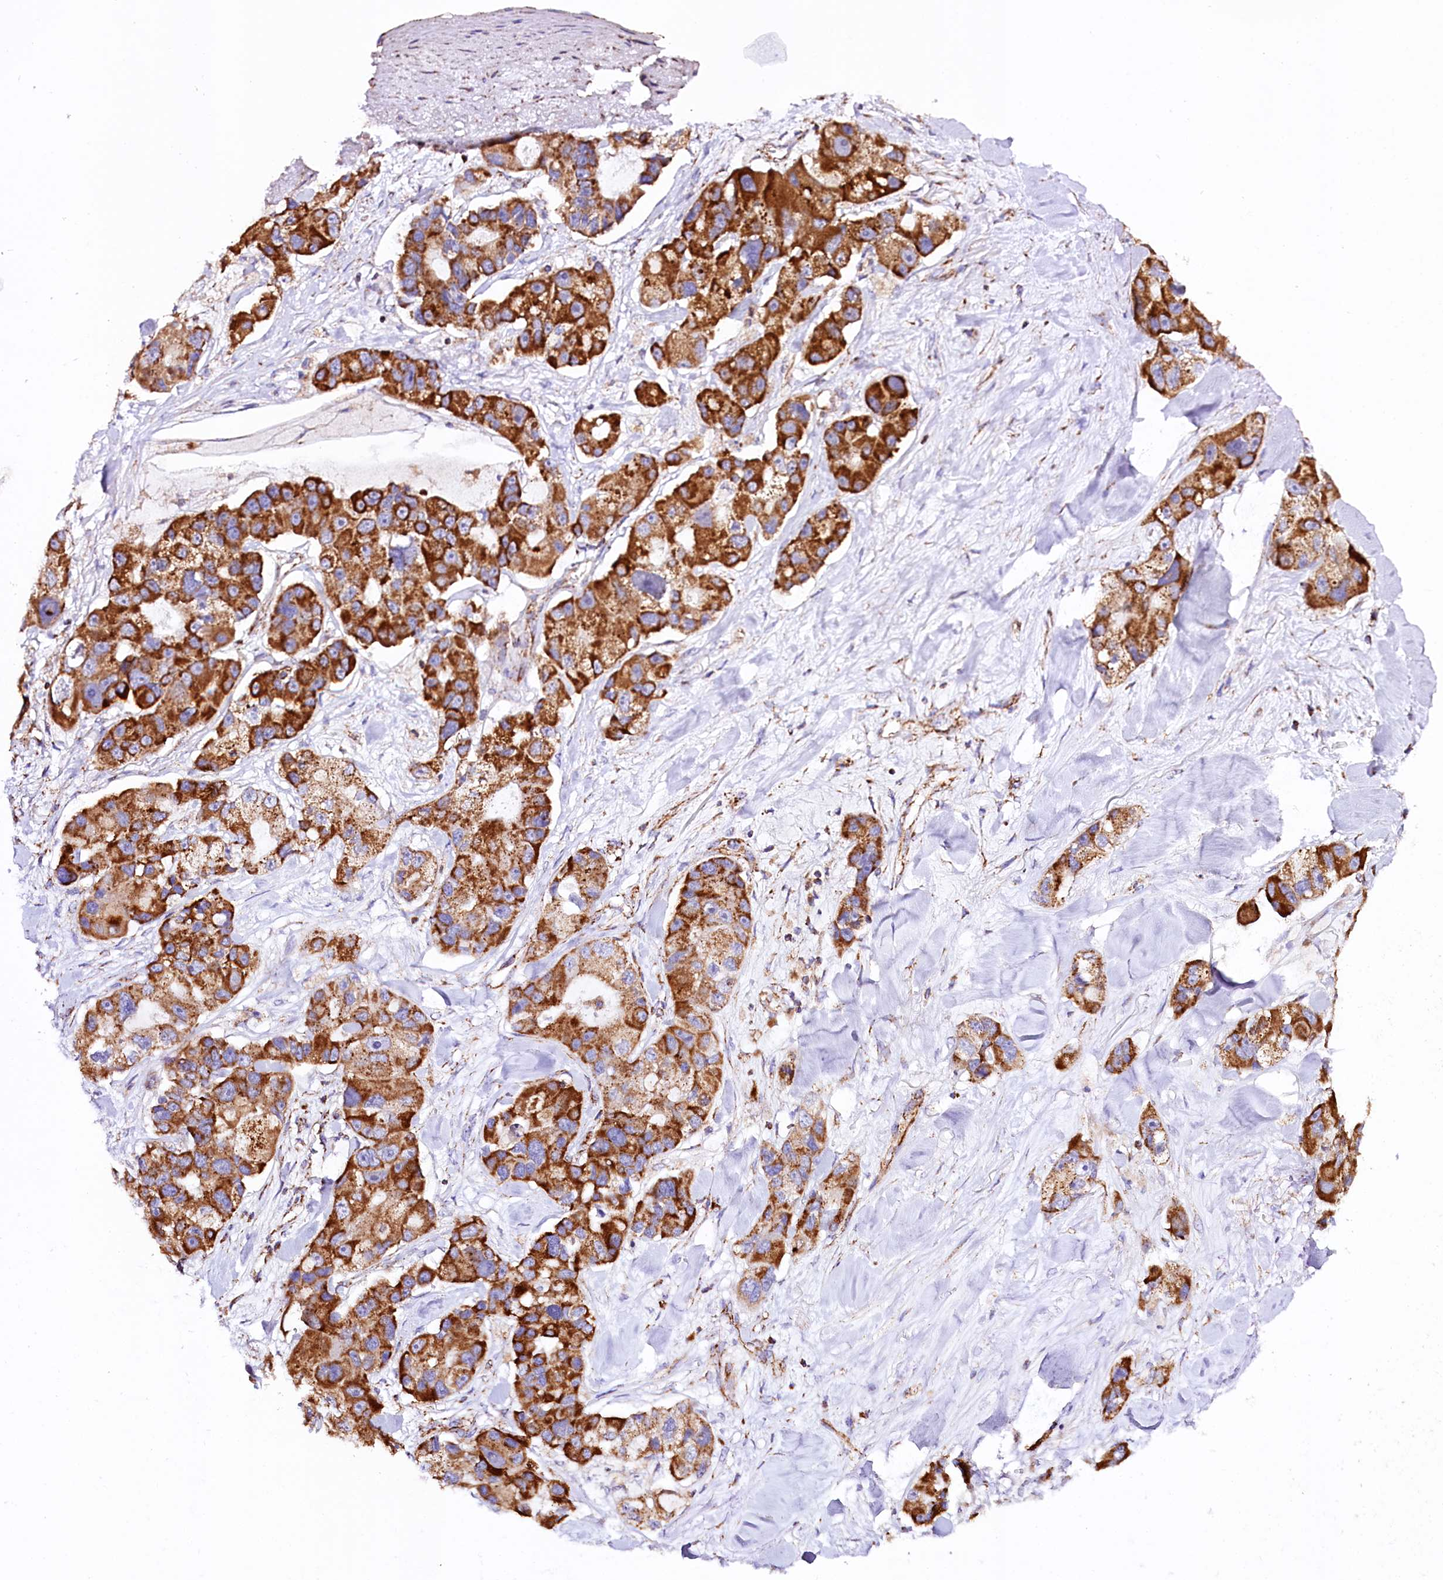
{"staining": {"intensity": "strong", "quantity": ">75%", "location": "cytoplasmic/membranous"}, "tissue": "lung cancer", "cell_type": "Tumor cells", "image_type": "cancer", "snomed": [{"axis": "morphology", "description": "Adenocarcinoma, NOS"}, {"axis": "topography", "description": "Lung"}], "caption": "Strong cytoplasmic/membranous positivity for a protein is appreciated in about >75% of tumor cells of lung cancer using IHC.", "gene": "APLP2", "patient": {"sex": "female", "age": 54}}